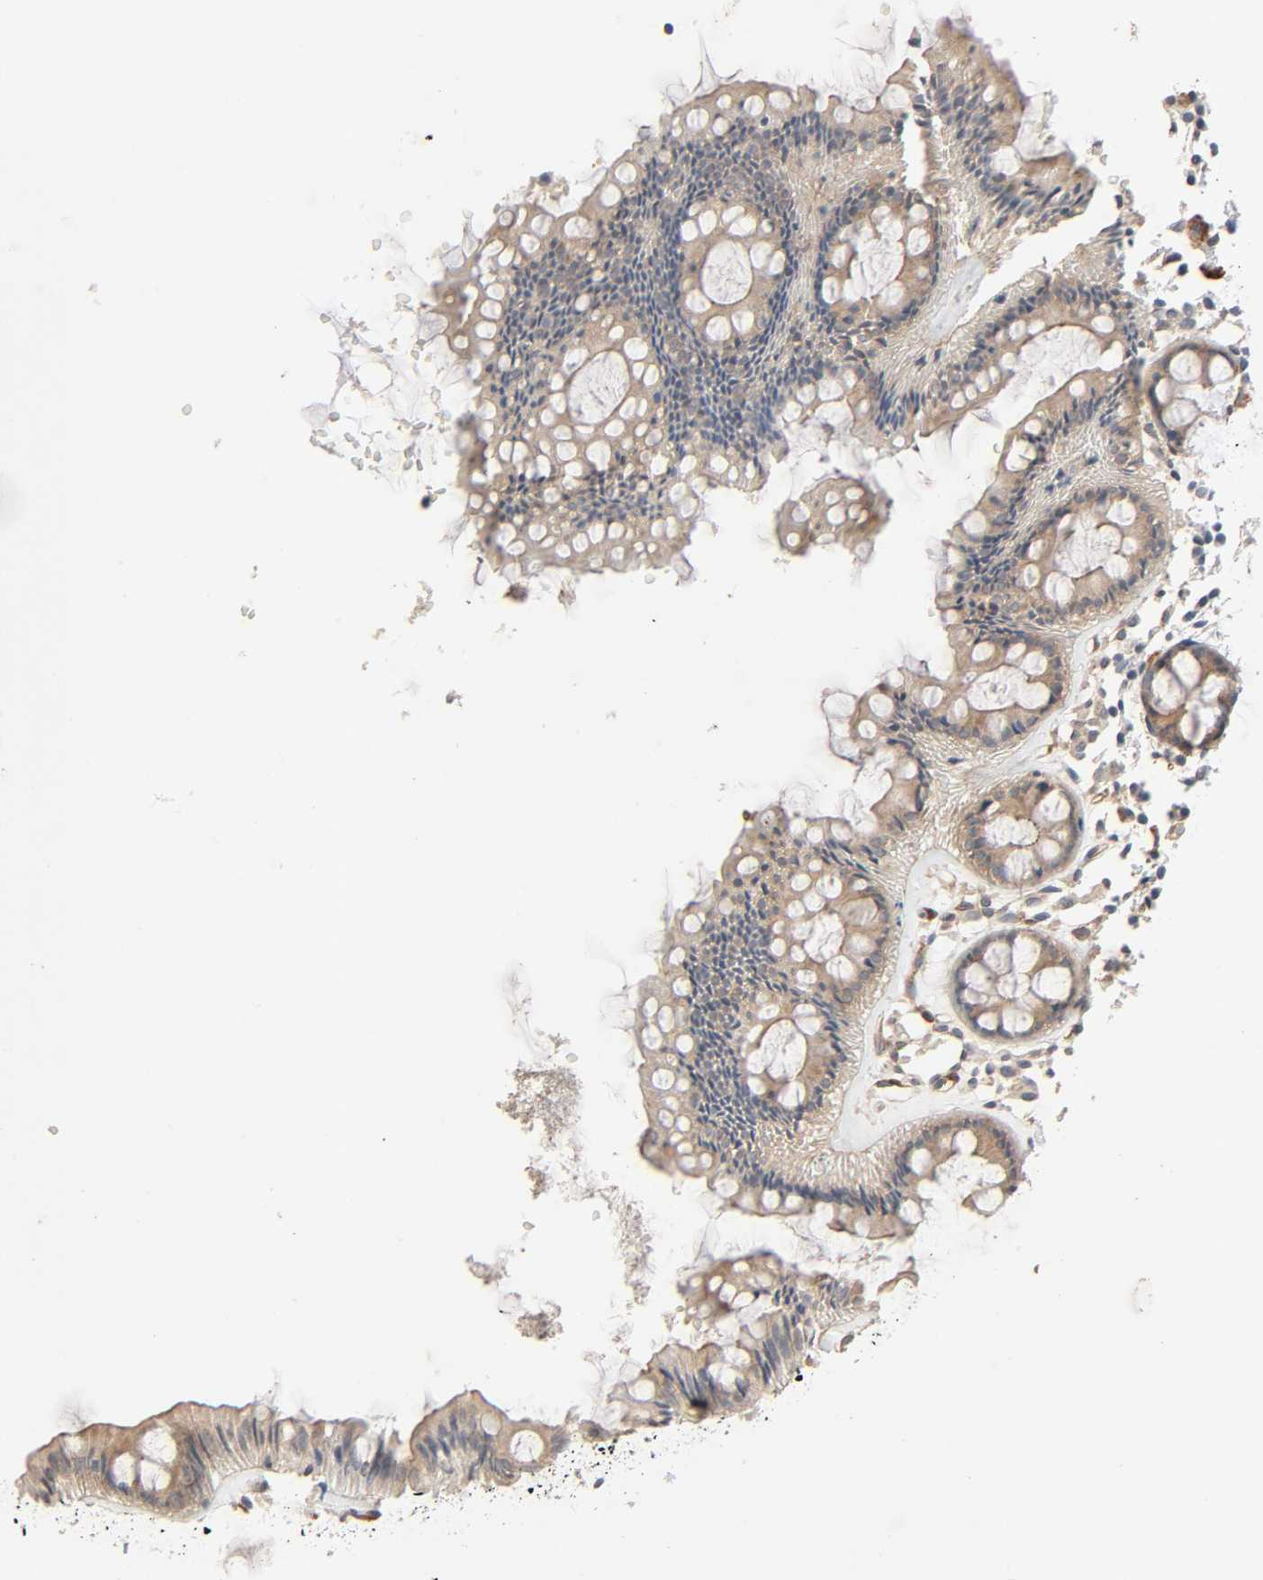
{"staining": {"intensity": "moderate", "quantity": "25%-75%", "location": "cytoplasmic/membranous"}, "tissue": "rectum", "cell_type": "Glandular cells", "image_type": "normal", "snomed": [{"axis": "morphology", "description": "Normal tissue, NOS"}, {"axis": "topography", "description": "Rectum"}], "caption": "IHC image of normal rectum: human rectum stained using immunohistochemistry displays medium levels of moderate protein expression localized specifically in the cytoplasmic/membranous of glandular cells, appearing as a cytoplasmic/membranous brown color.", "gene": "PTK2", "patient": {"sex": "female", "age": 66}}